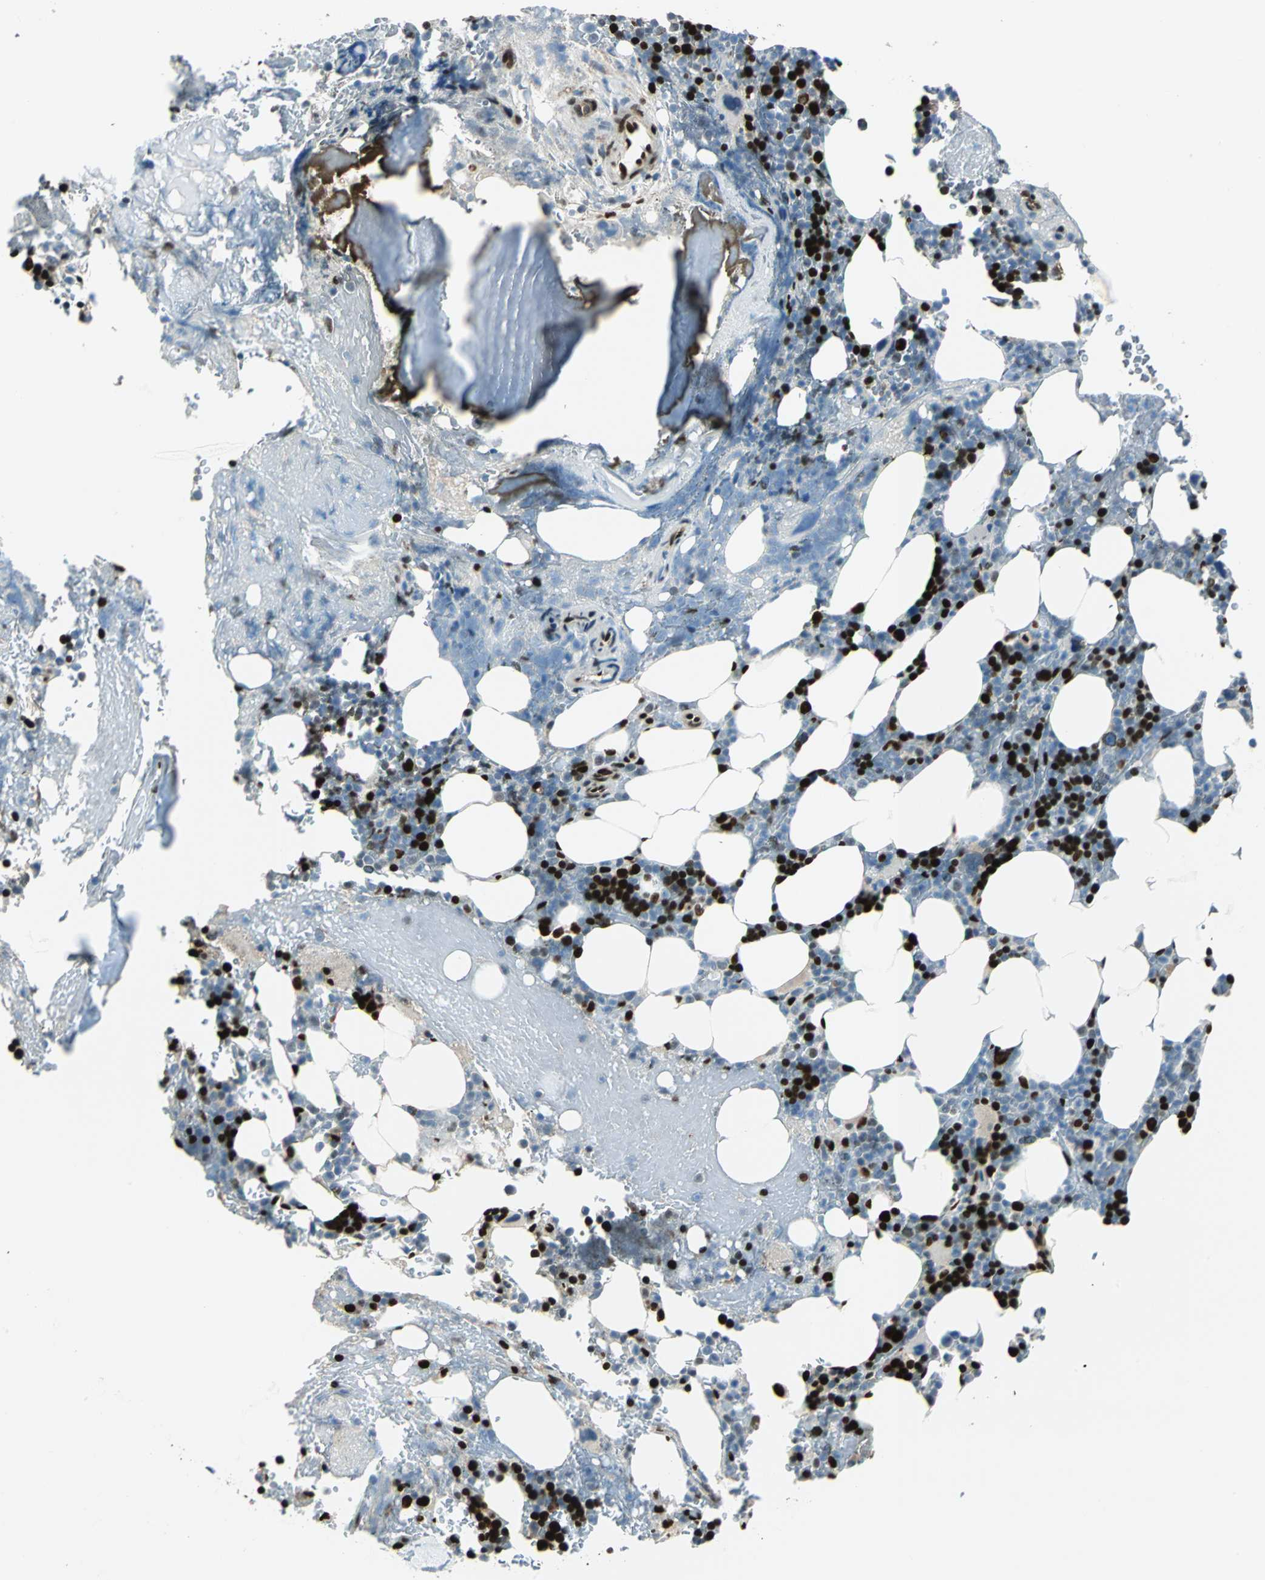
{"staining": {"intensity": "strong", "quantity": "25%-75%", "location": "nuclear"}, "tissue": "bone marrow", "cell_type": "Hematopoietic cells", "image_type": "normal", "snomed": [{"axis": "morphology", "description": "Normal tissue, NOS"}, {"axis": "topography", "description": "Bone marrow"}], "caption": "A brown stain labels strong nuclear staining of a protein in hematopoietic cells of benign bone marrow. Ihc stains the protein in brown and the nuclei are stained blue.", "gene": "NFIA", "patient": {"sex": "female", "age": 73}}